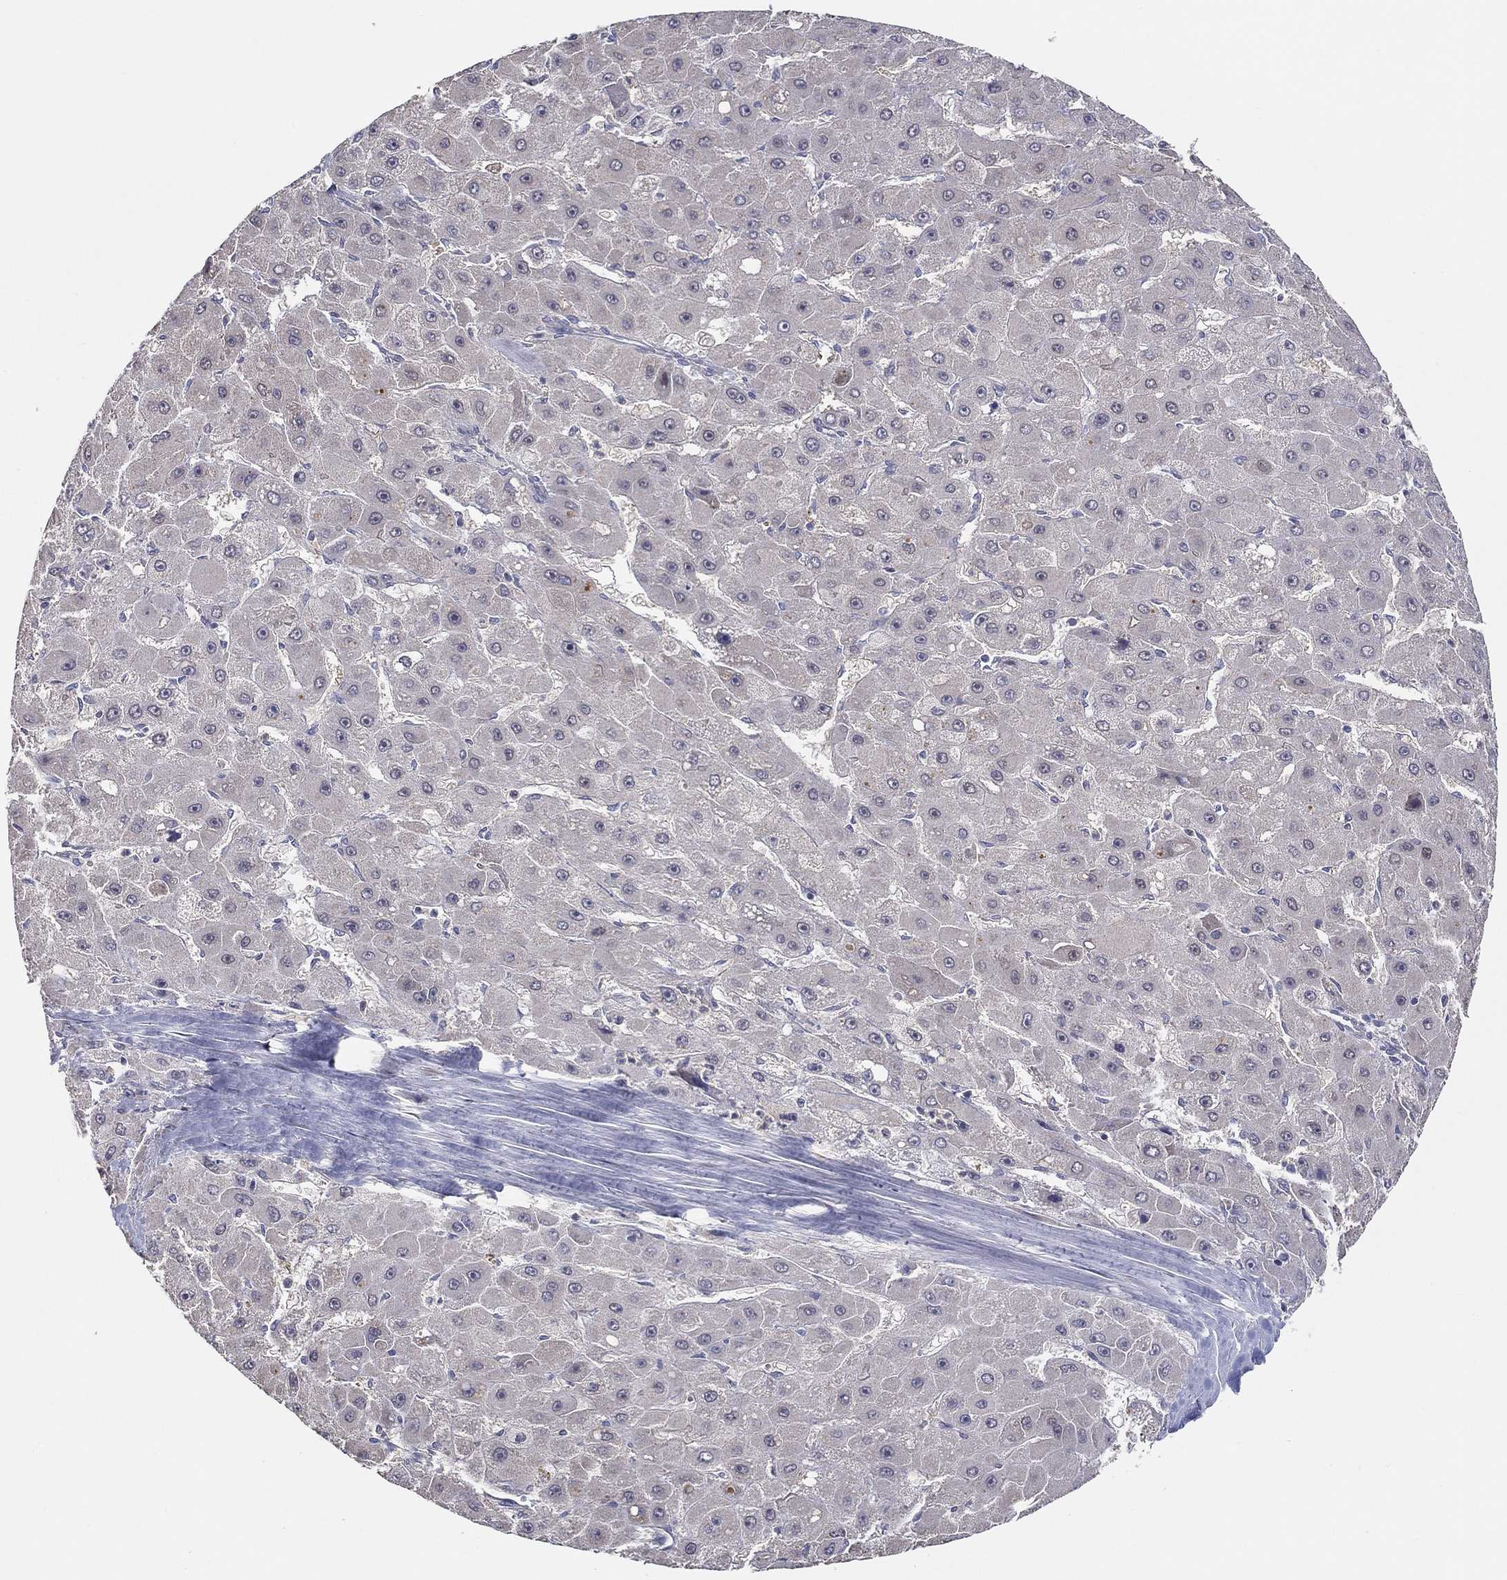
{"staining": {"intensity": "negative", "quantity": "none", "location": "none"}, "tissue": "liver cancer", "cell_type": "Tumor cells", "image_type": "cancer", "snomed": [{"axis": "morphology", "description": "Carcinoma, Hepatocellular, NOS"}, {"axis": "topography", "description": "Liver"}], "caption": "A micrograph of human liver cancer (hepatocellular carcinoma) is negative for staining in tumor cells.", "gene": "DOCK3", "patient": {"sex": "female", "age": 25}}